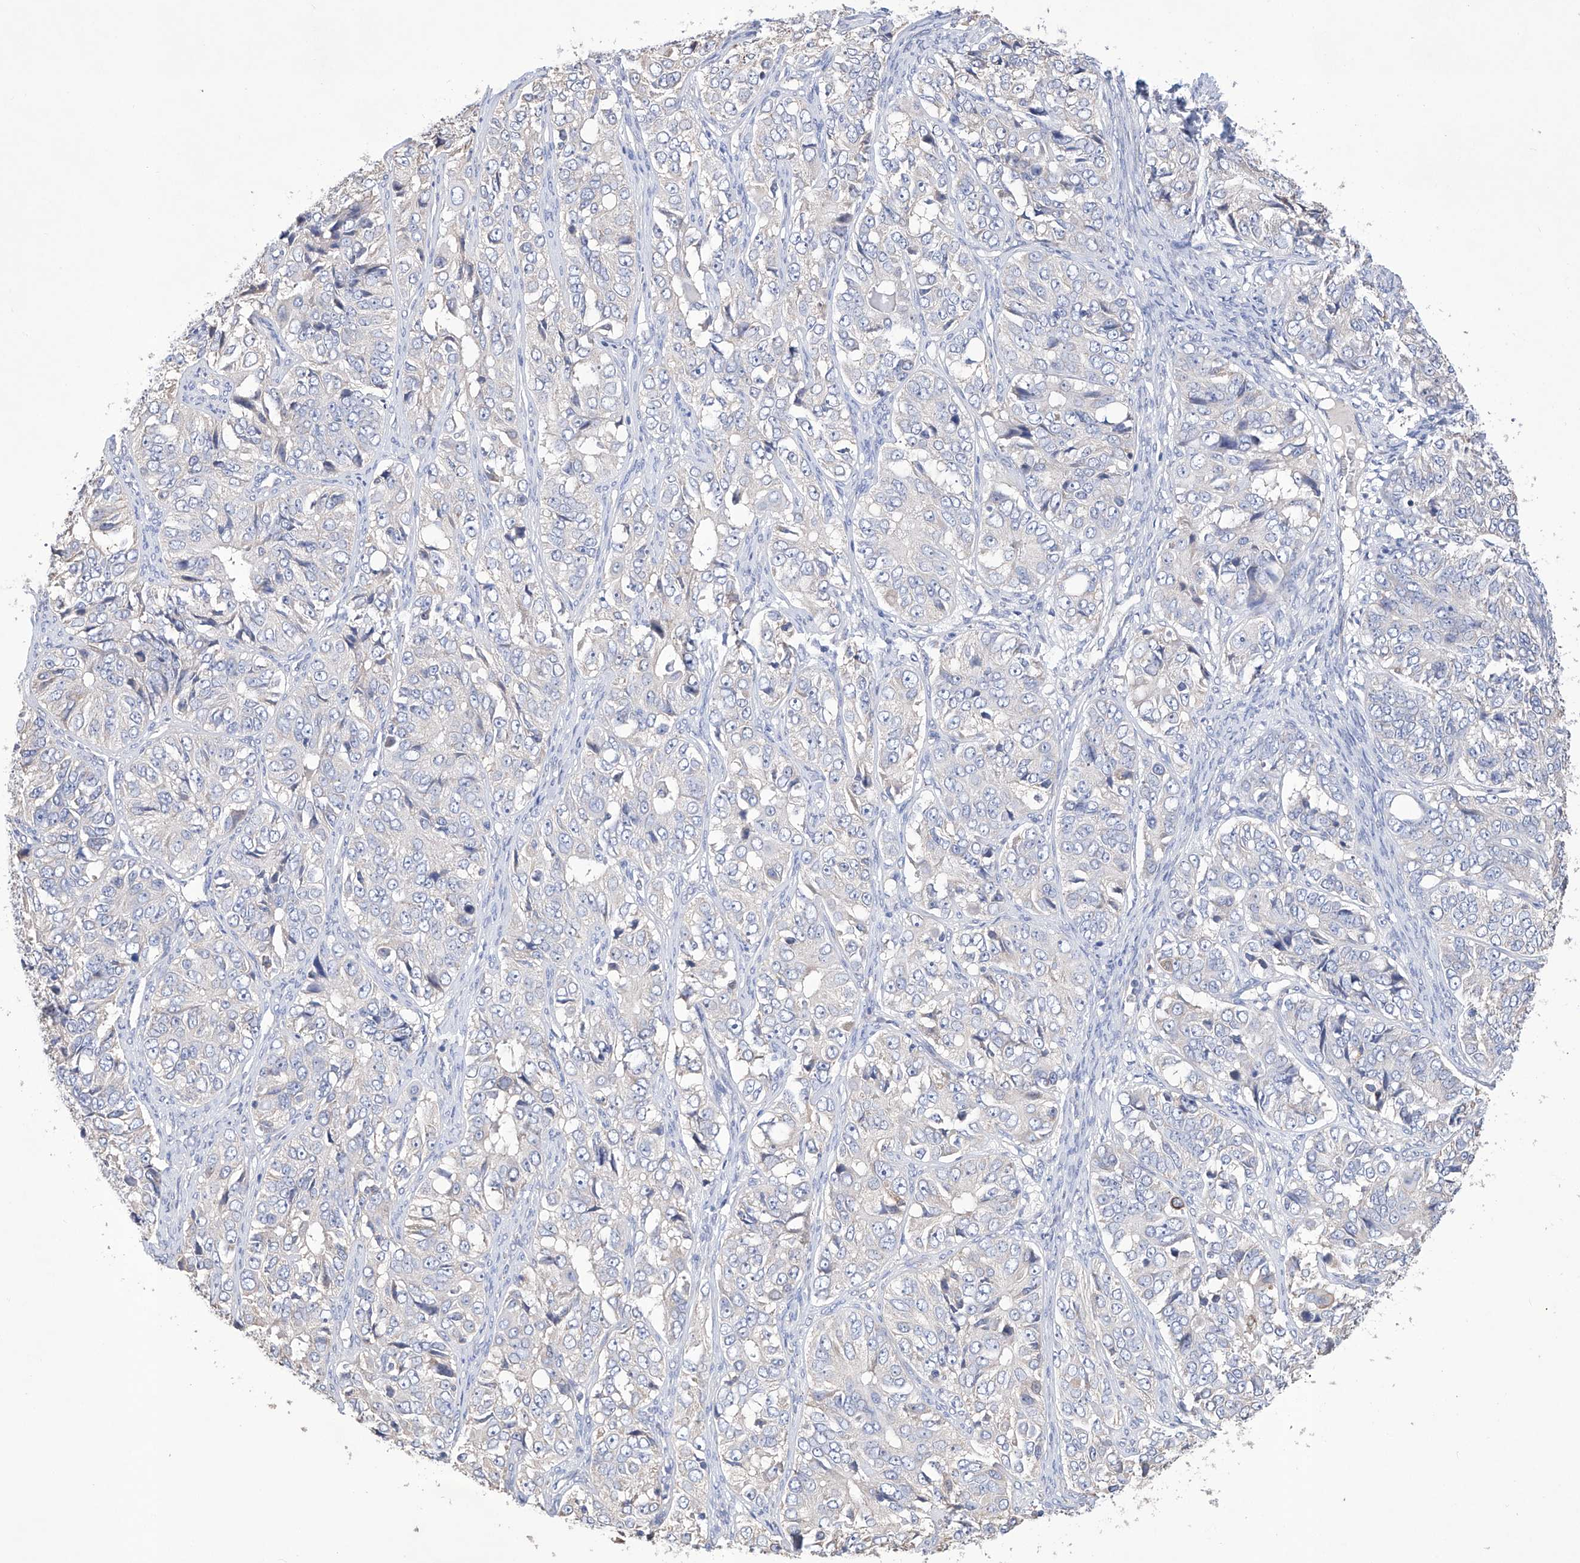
{"staining": {"intensity": "negative", "quantity": "none", "location": "none"}, "tissue": "ovarian cancer", "cell_type": "Tumor cells", "image_type": "cancer", "snomed": [{"axis": "morphology", "description": "Carcinoma, endometroid"}, {"axis": "topography", "description": "Ovary"}], "caption": "Immunohistochemistry (IHC) of ovarian cancer (endometroid carcinoma) displays no staining in tumor cells.", "gene": "AFG1L", "patient": {"sex": "female", "age": 51}}